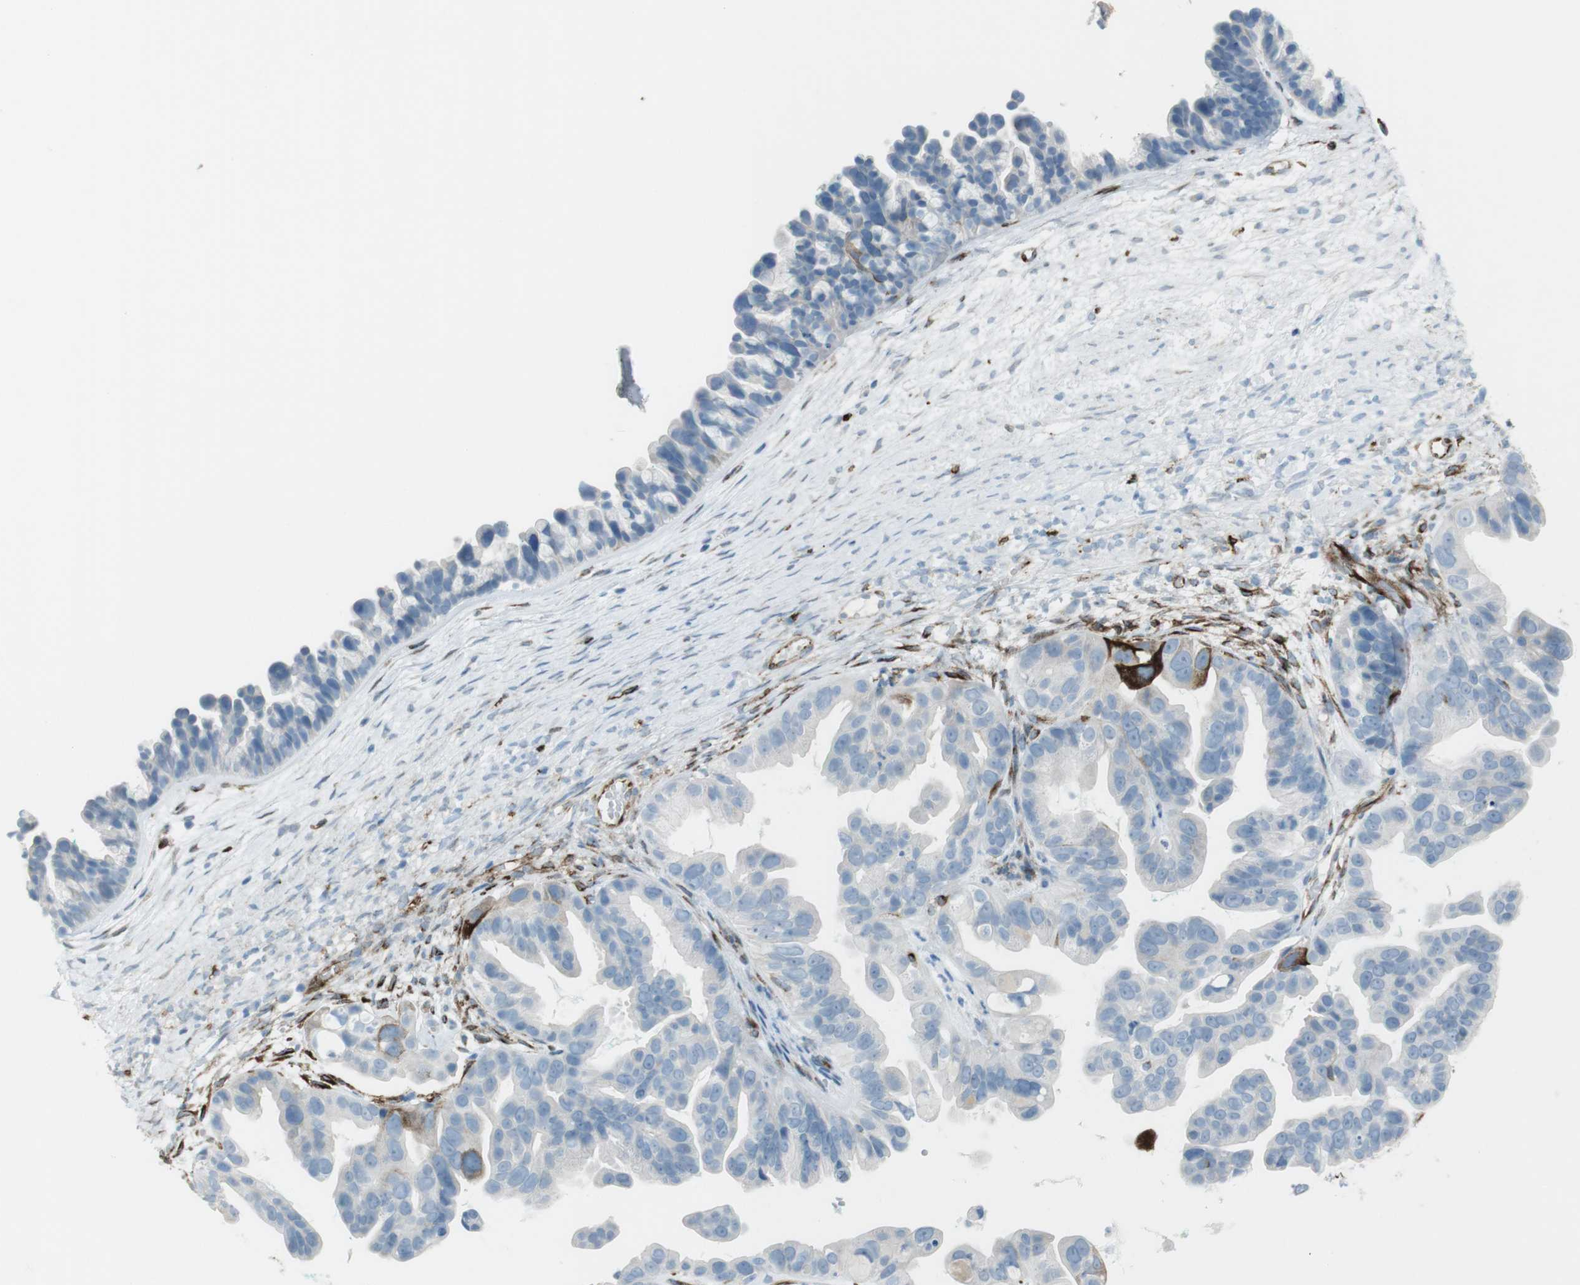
{"staining": {"intensity": "negative", "quantity": "none", "location": "none"}, "tissue": "ovarian cancer", "cell_type": "Tumor cells", "image_type": "cancer", "snomed": [{"axis": "morphology", "description": "Cystadenocarcinoma, serous, NOS"}, {"axis": "topography", "description": "Ovary"}], "caption": "Protein analysis of serous cystadenocarcinoma (ovarian) demonstrates no significant expression in tumor cells. (DAB (3,3'-diaminobenzidine) immunohistochemistry (IHC), high magnification).", "gene": "TUBB2A", "patient": {"sex": "female", "age": 56}}